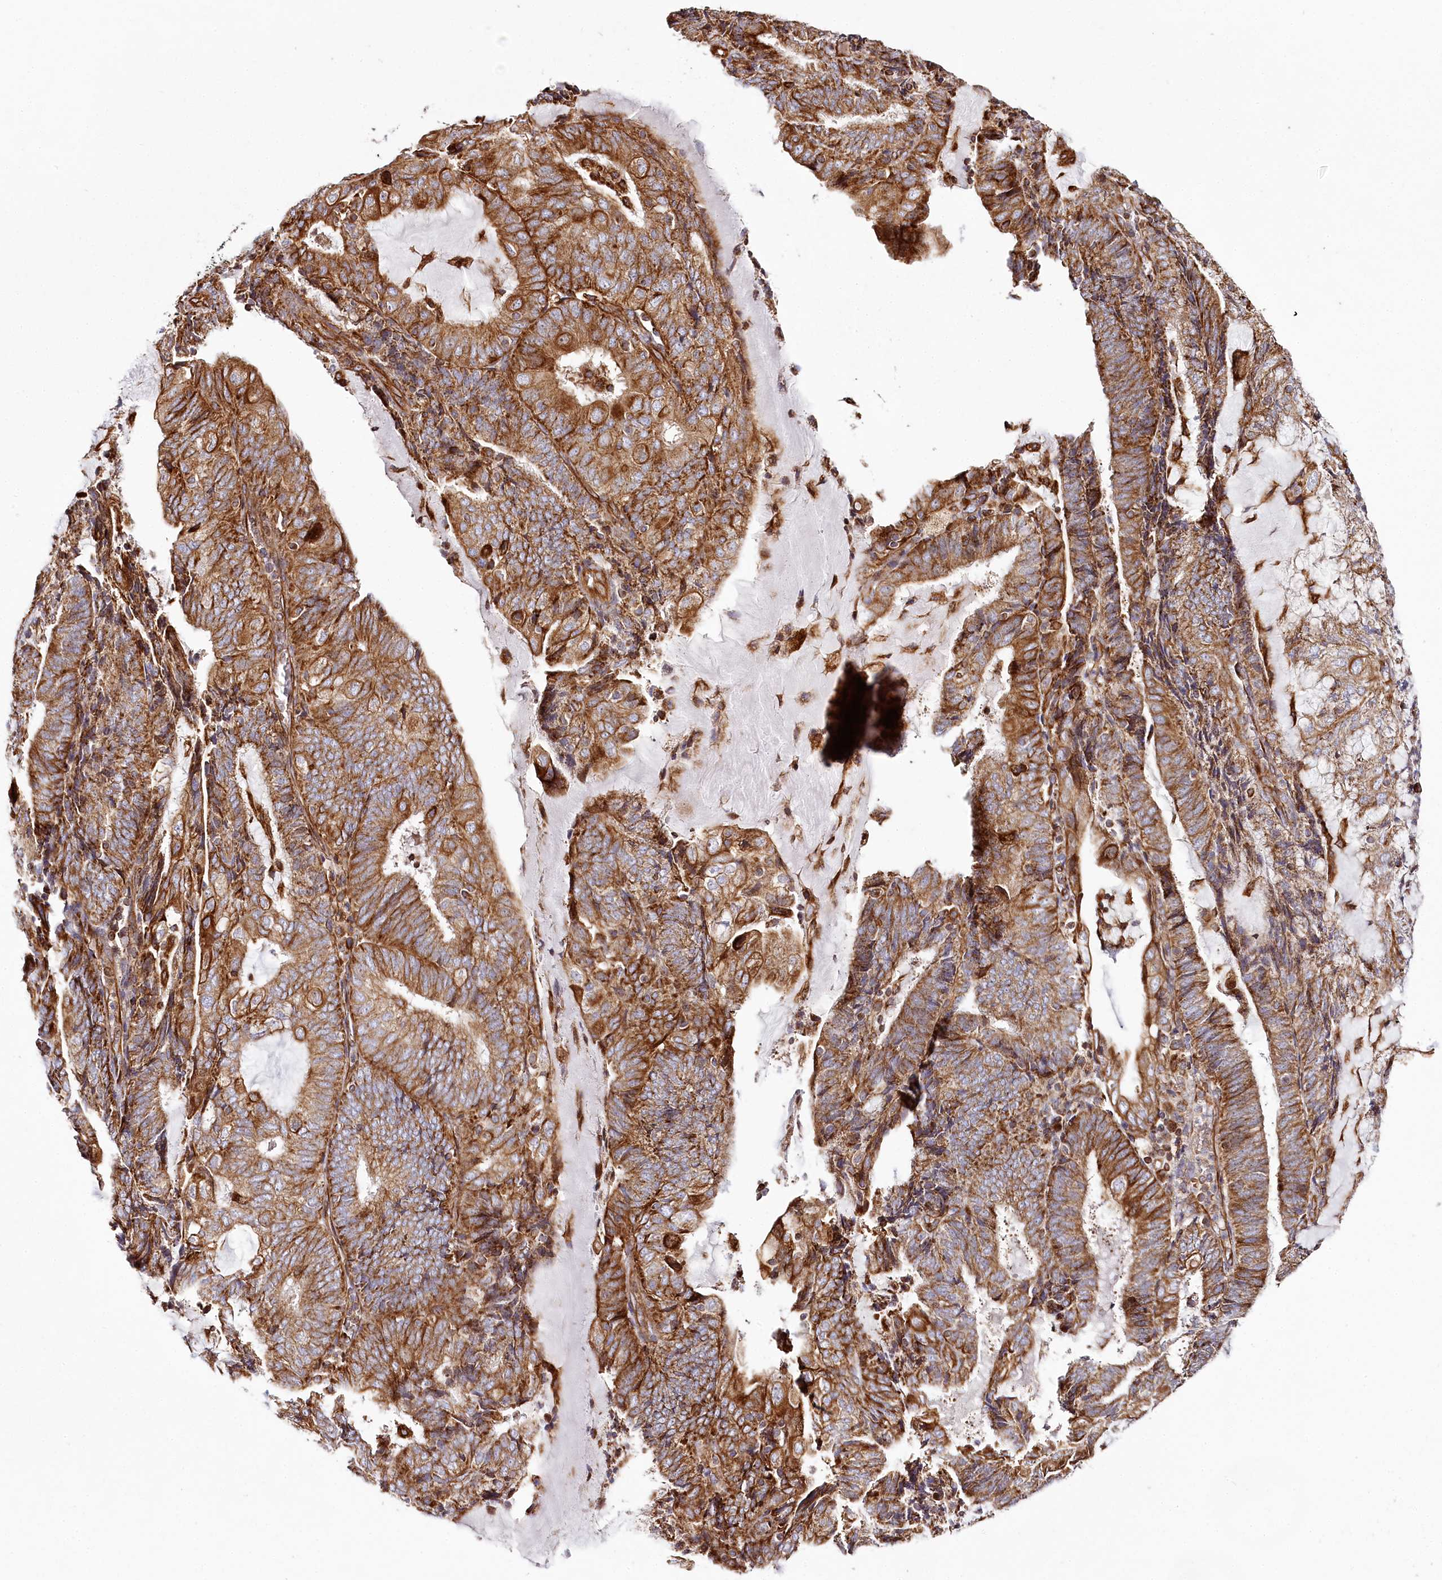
{"staining": {"intensity": "moderate", "quantity": ">75%", "location": "cytoplasmic/membranous"}, "tissue": "endometrial cancer", "cell_type": "Tumor cells", "image_type": "cancer", "snomed": [{"axis": "morphology", "description": "Adenocarcinoma, NOS"}, {"axis": "topography", "description": "Endometrium"}], "caption": "Protein staining exhibits moderate cytoplasmic/membranous expression in about >75% of tumor cells in adenocarcinoma (endometrial).", "gene": "THUMPD3", "patient": {"sex": "female", "age": 81}}